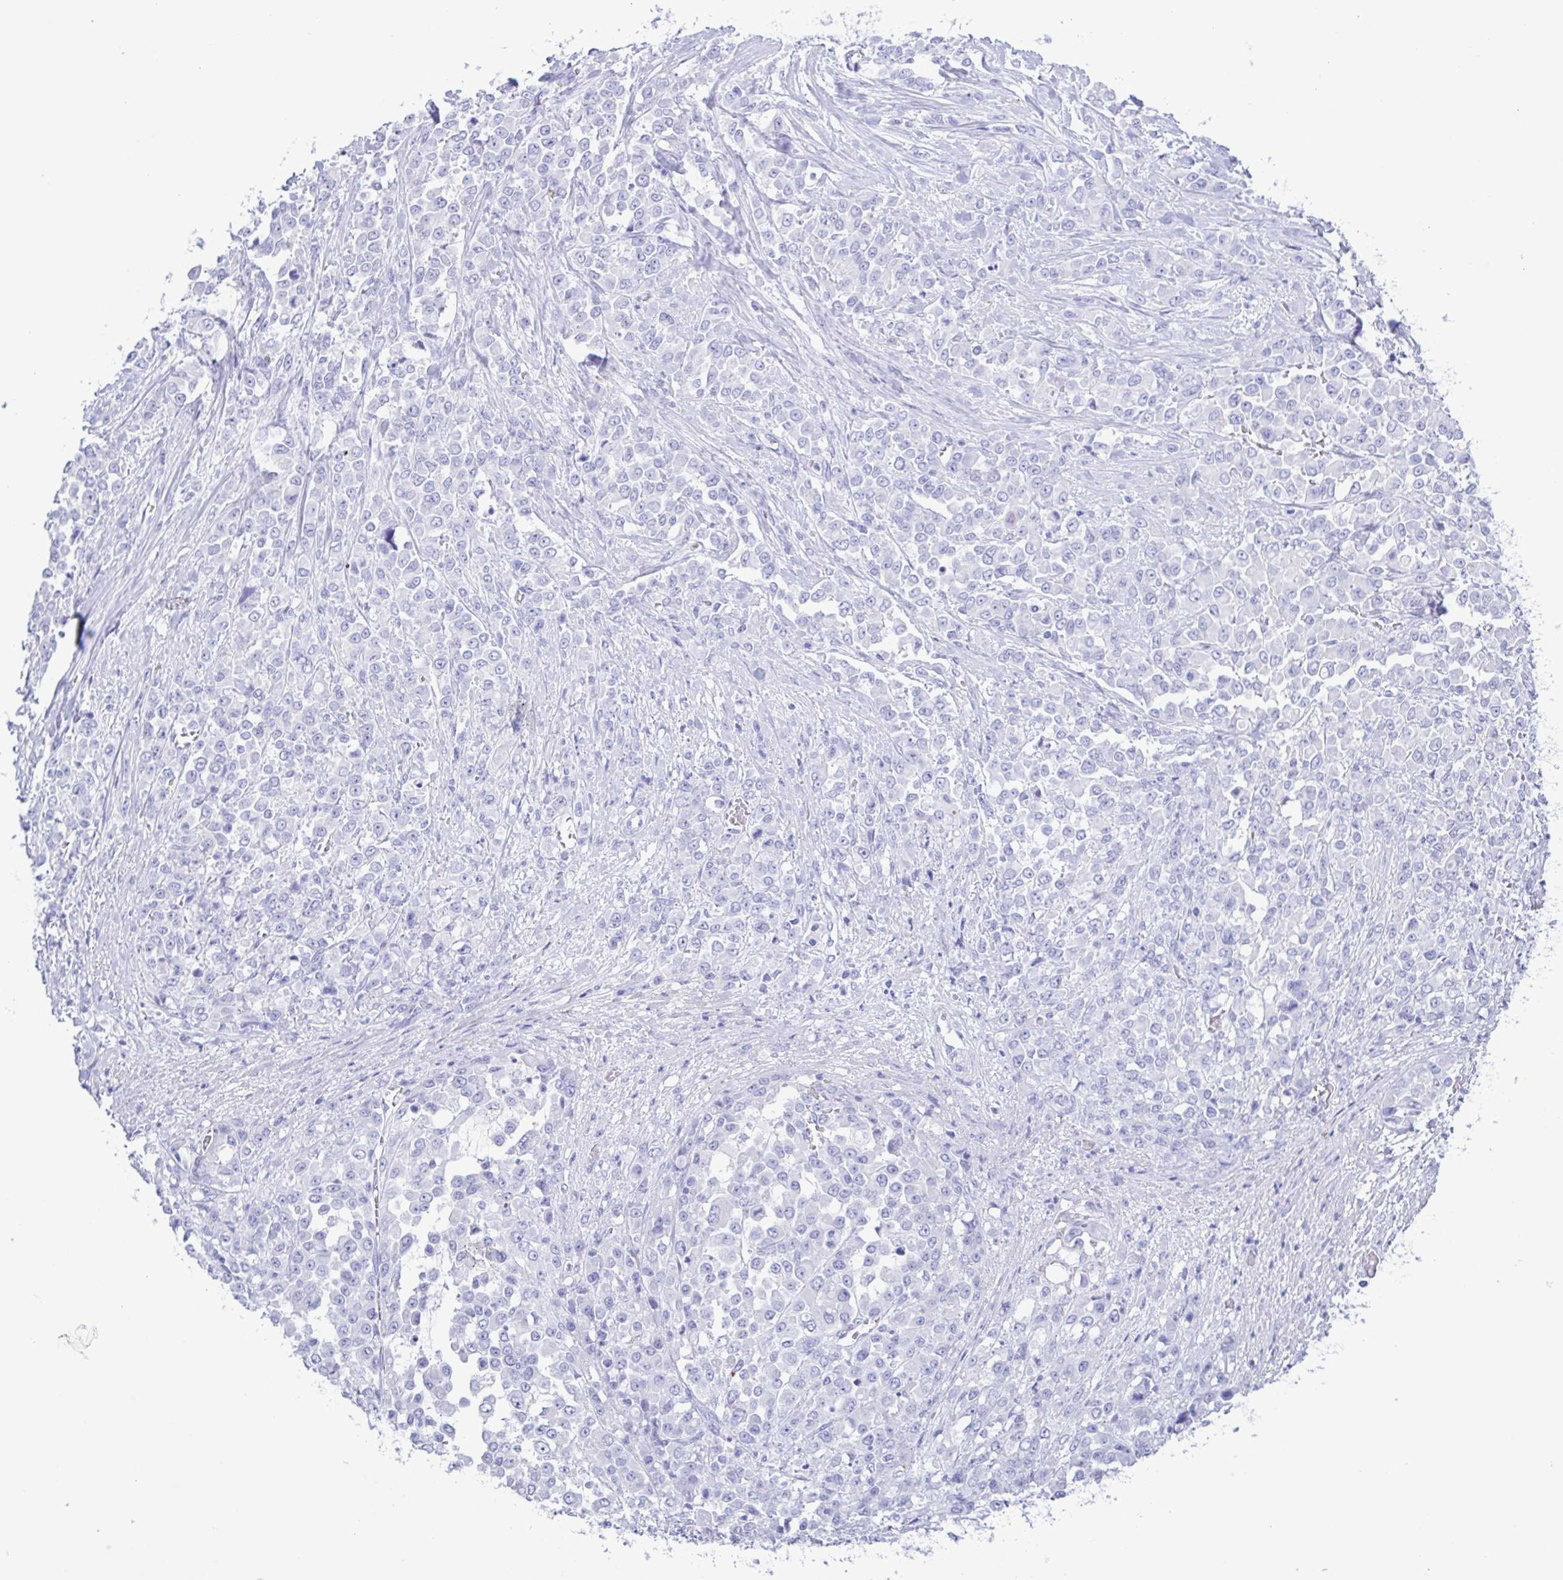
{"staining": {"intensity": "negative", "quantity": "none", "location": "none"}, "tissue": "stomach cancer", "cell_type": "Tumor cells", "image_type": "cancer", "snomed": [{"axis": "morphology", "description": "Adenocarcinoma, NOS"}, {"axis": "topography", "description": "Stomach"}], "caption": "Protein analysis of stomach adenocarcinoma exhibits no significant staining in tumor cells.", "gene": "TSPY2", "patient": {"sex": "female", "age": 76}}